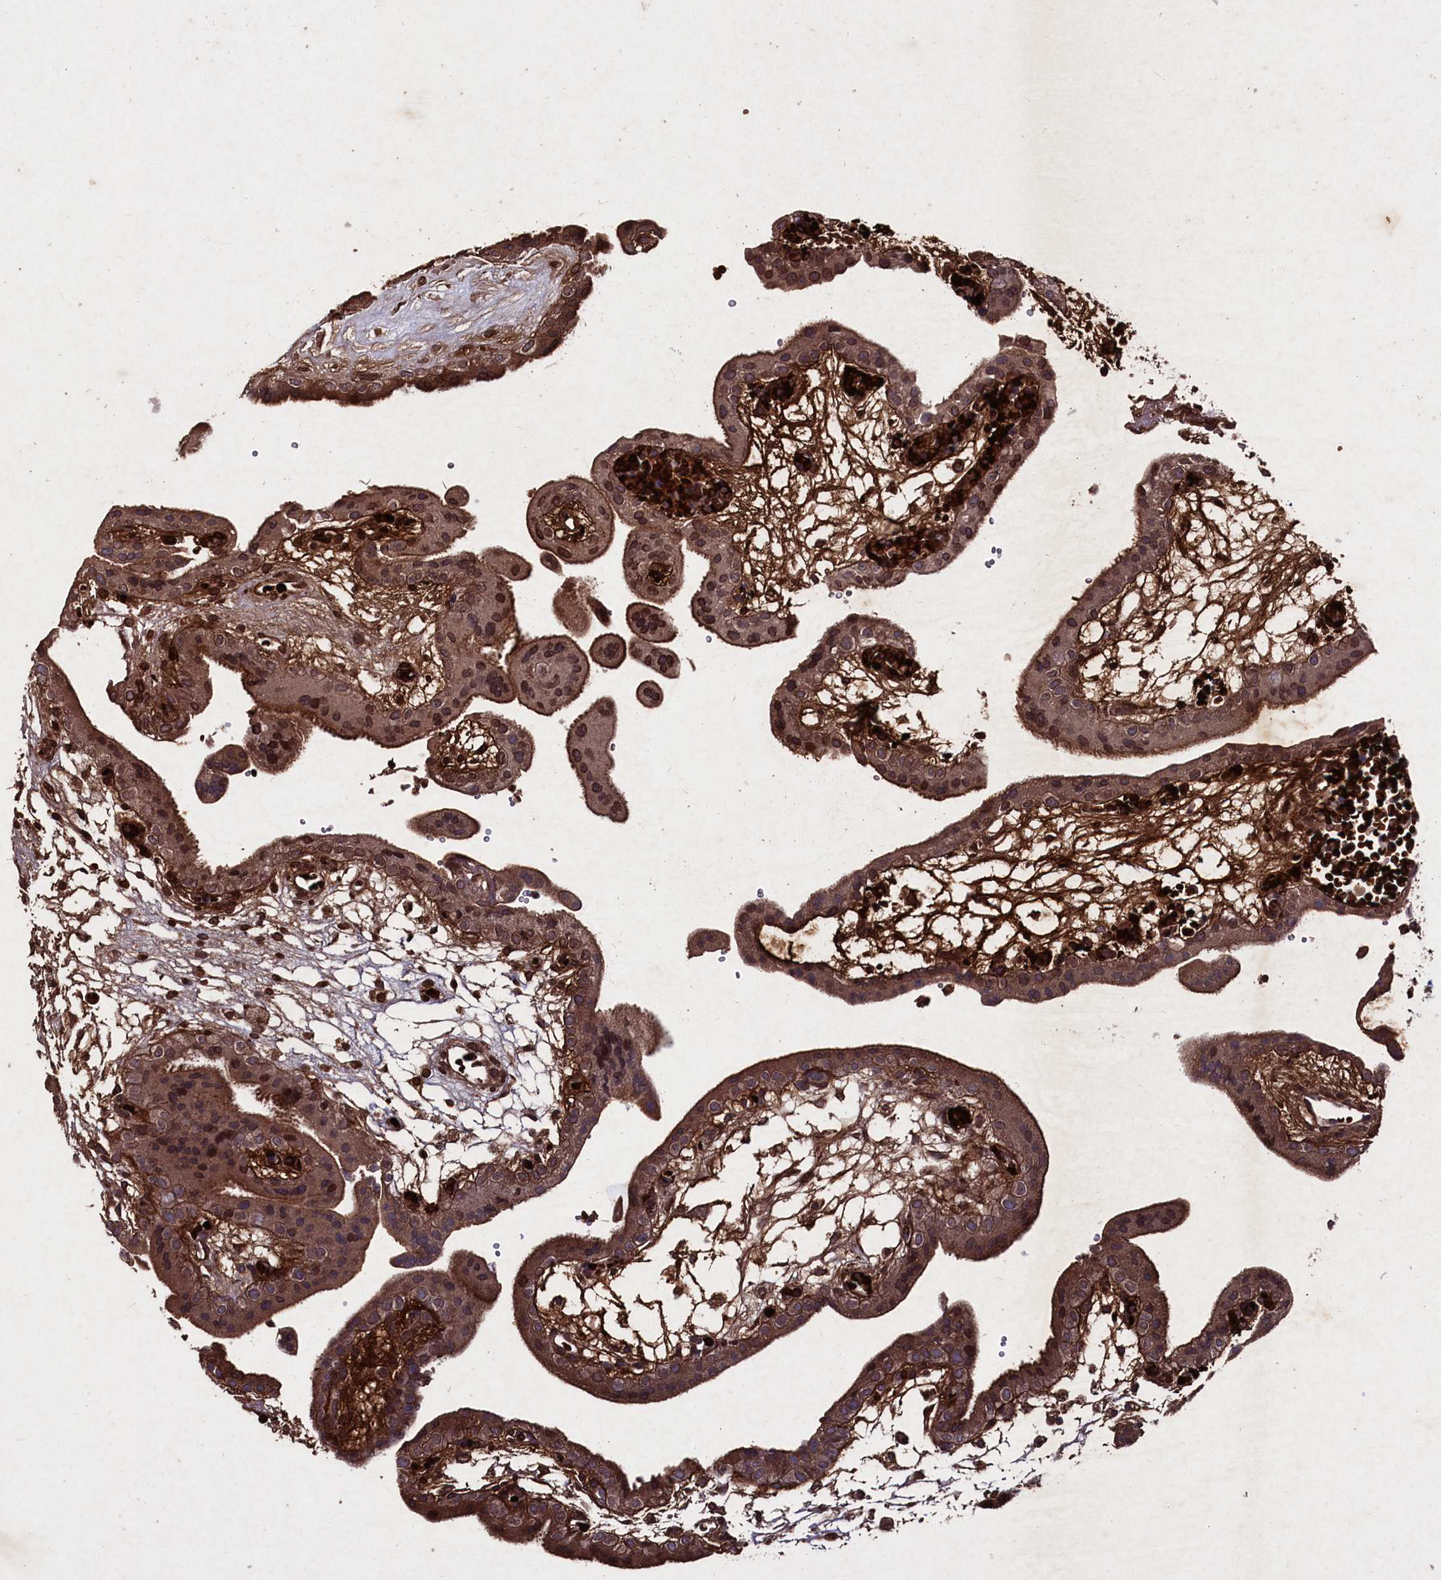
{"staining": {"intensity": "moderate", "quantity": ">75%", "location": "cytoplasmic/membranous"}, "tissue": "placenta", "cell_type": "Decidual cells", "image_type": "normal", "snomed": [{"axis": "morphology", "description": "Normal tissue, NOS"}, {"axis": "topography", "description": "Placenta"}], "caption": "A medium amount of moderate cytoplasmic/membranous positivity is seen in approximately >75% of decidual cells in normal placenta. Nuclei are stained in blue.", "gene": "MYO1H", "patient": {"sex": "female", "age": 18}}